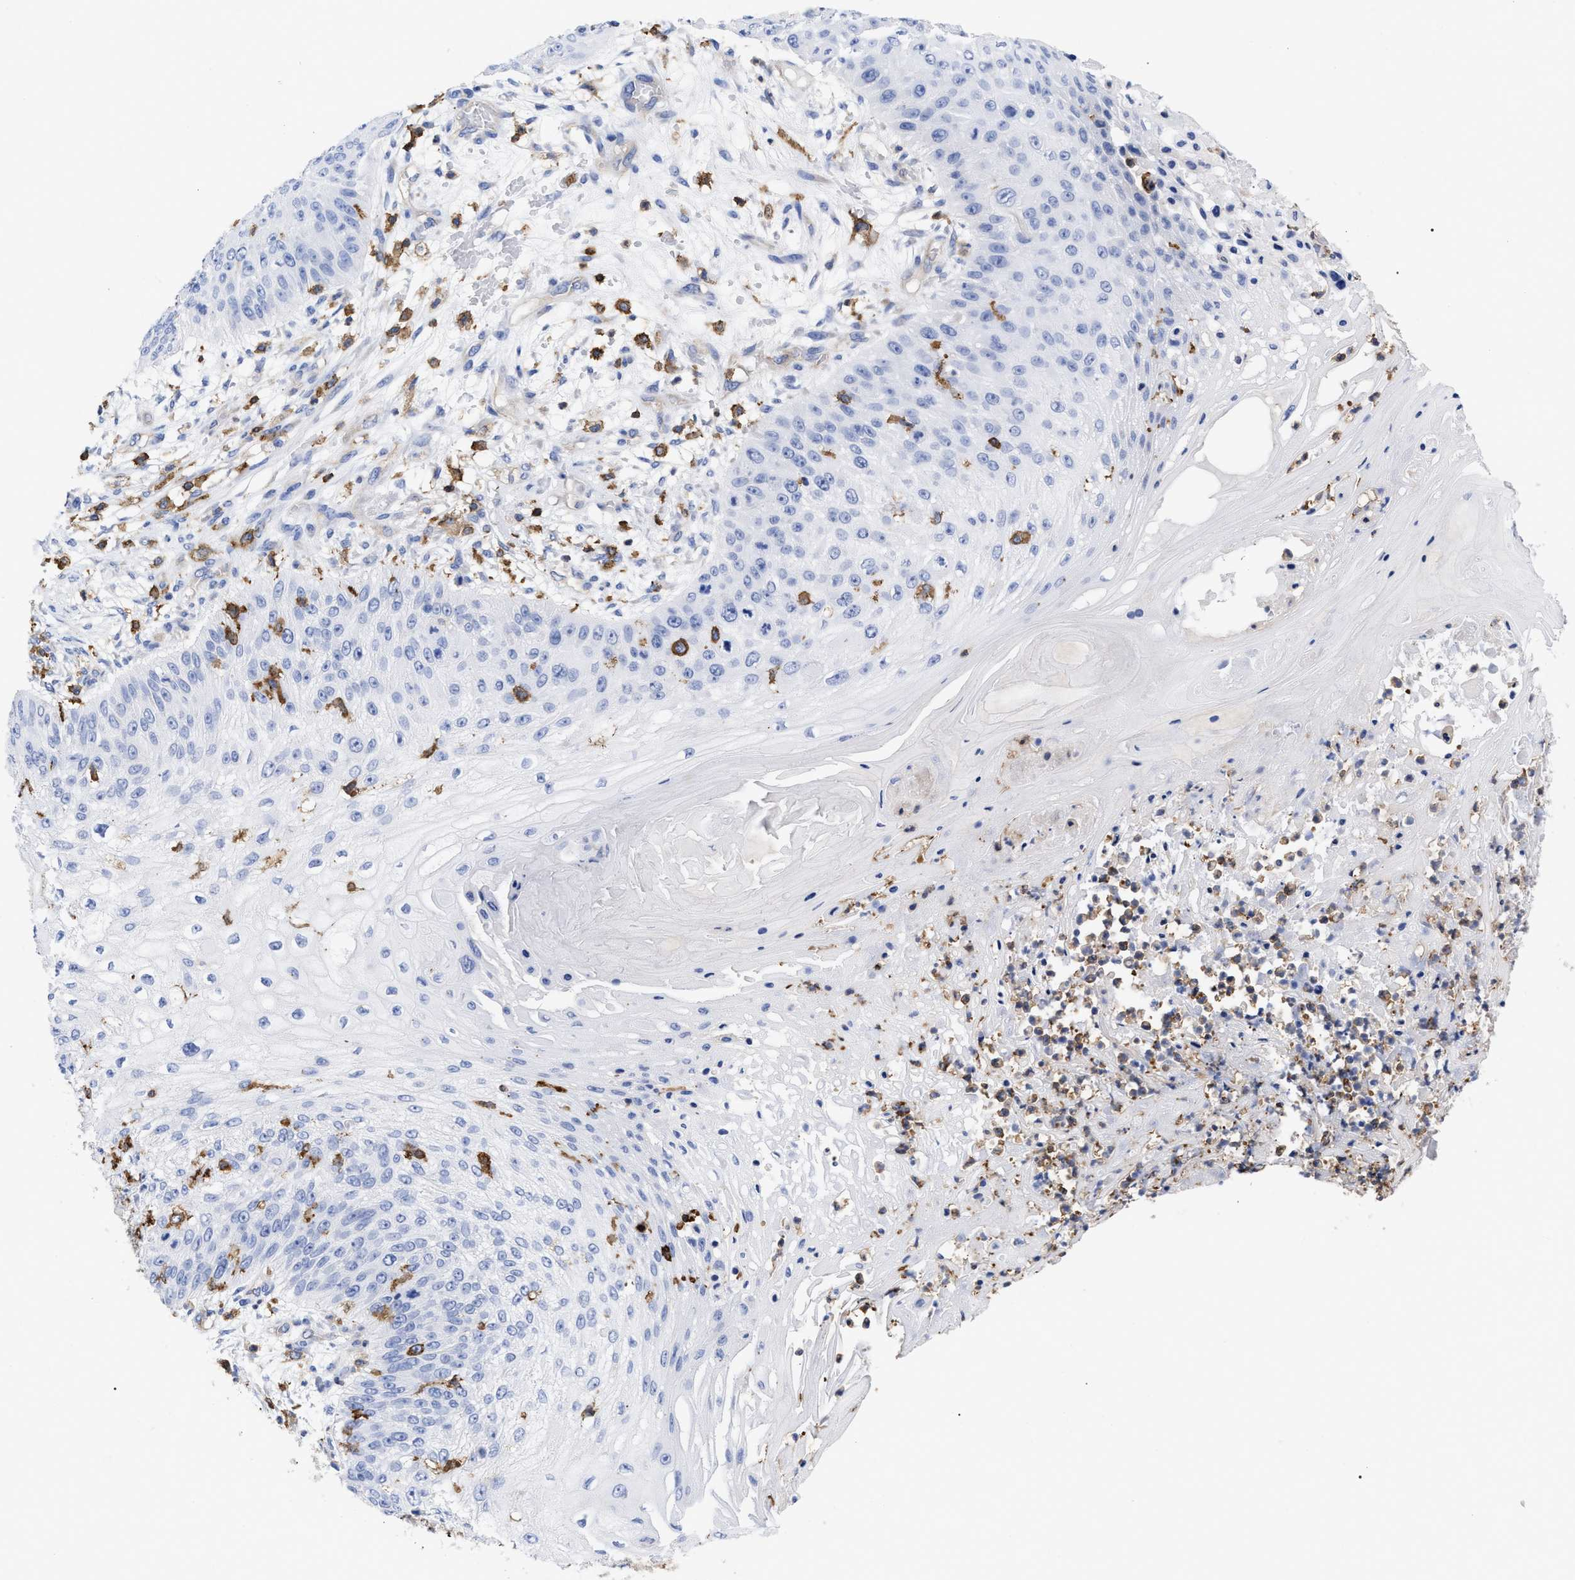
{"staining": {"intensity": "negative", "quantity": "none", "location": "none"}, "tissue": "skin cancer", "cell_type": "Tumor cells", "image_type": "cancer", "snomed": [{"axis": "morphology", "description": "Squamous cell carcinoma, NOS"}, {"axis": "topography", "description": "Skin"}], "caption": "DAB (3,3'-diaminobenzidine) immunohistochemical staining of human skin squamous cell carcinoma exhibits no significant positivity in tumor cells.", "gene": "HCLS1", "patient": {"sex": "female", "age": 80}}